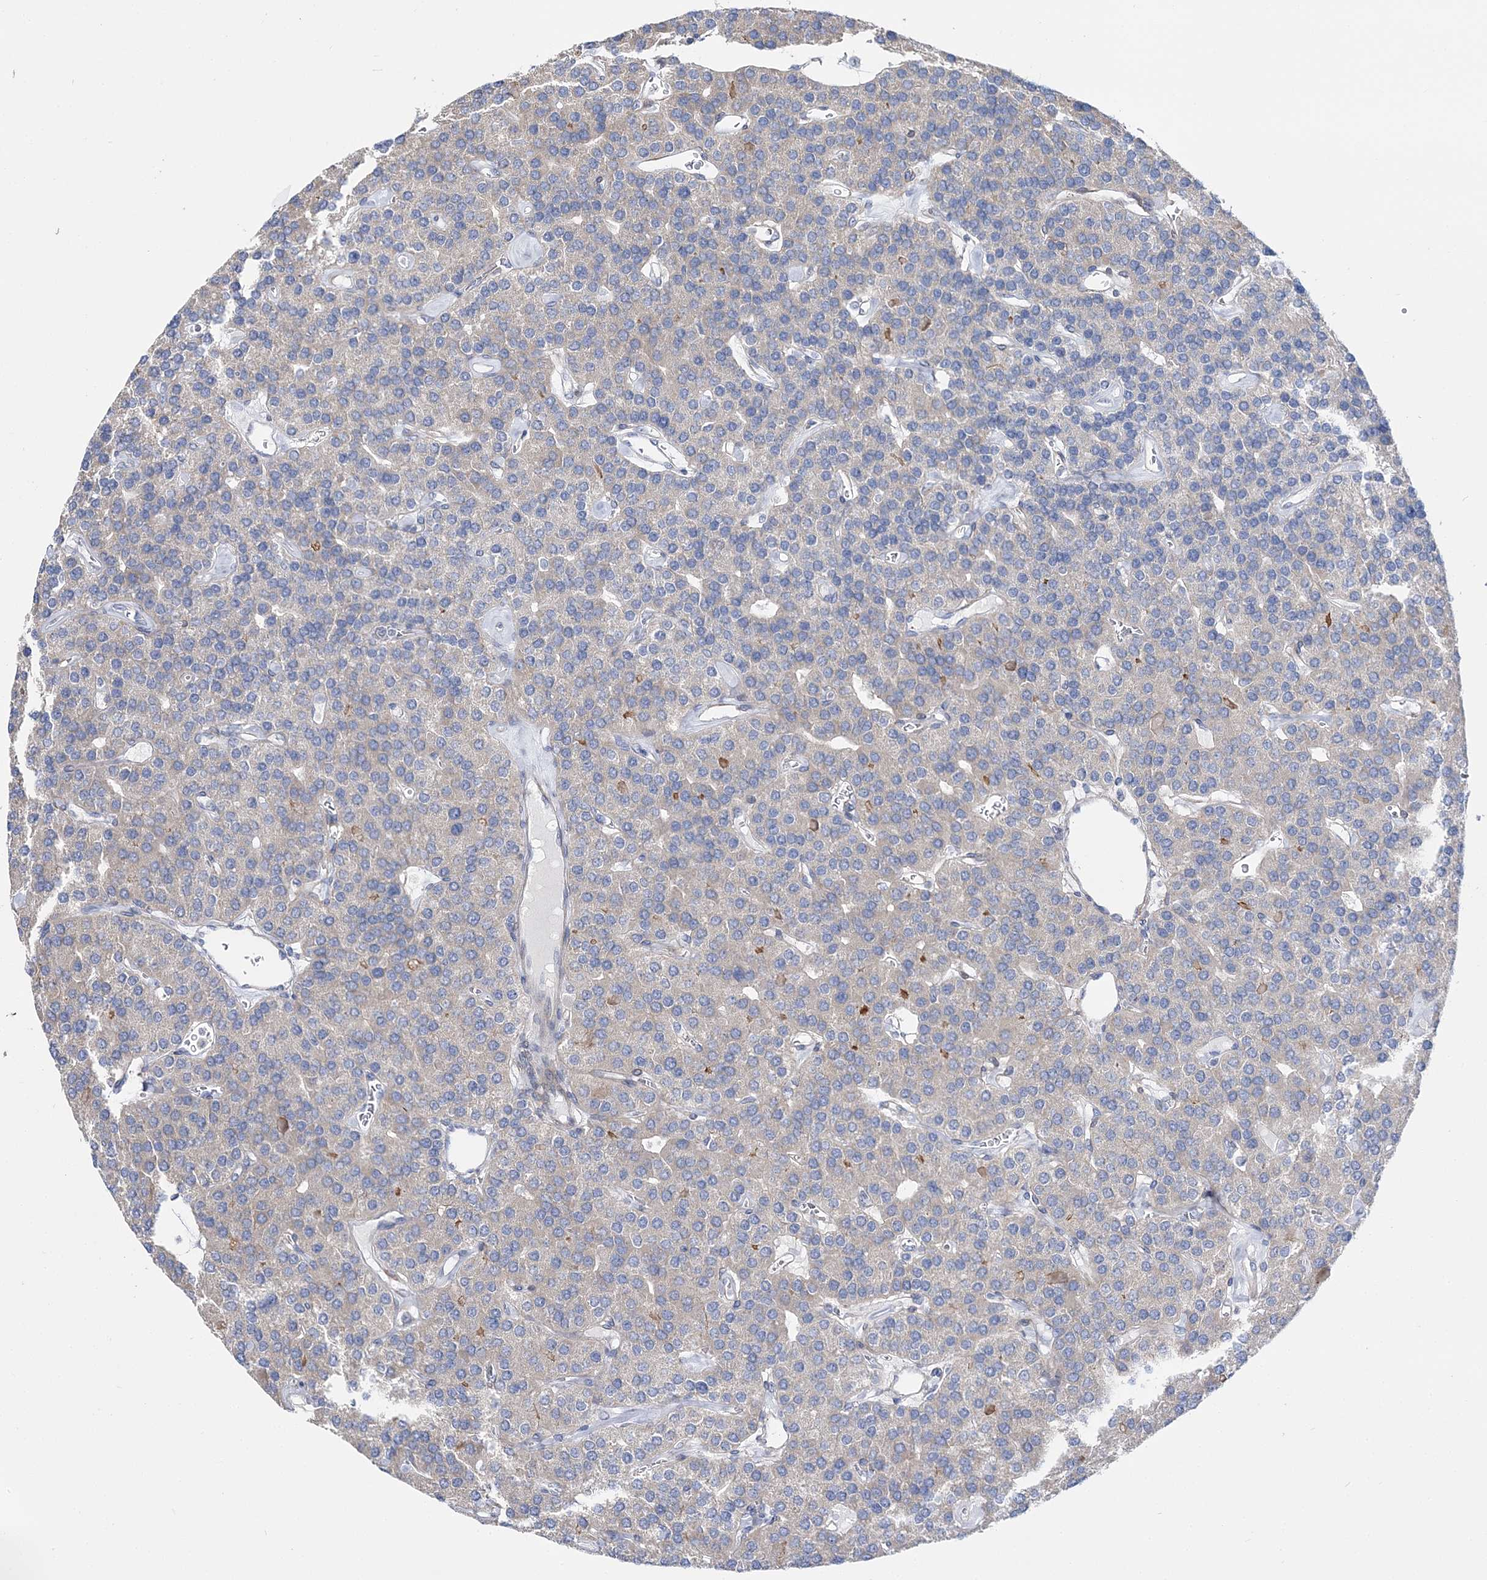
{"staining": {"intensity": "negative", "quantity": "none", "location": "none"}, "tissue": "parathyroid gland", "cell_type": "Glandular cells", "image_type": "normal", "snomed": [{"axis": "morphology", "description": "Normal tissue, NOS"}, {"axis": "morphology", "description": "Adenoma, NOS"}, {"axis": "topography", "description": "Parathyroid gland"}], "caption": "Immunohistochemistry (IHC) image of normal parathyroid gland: parathyroid gland stained with DAB demonstrates no significant protein expression in glandular cells.", "gene": "ANO1", "patient": {"sex": "female", "age": 86}}